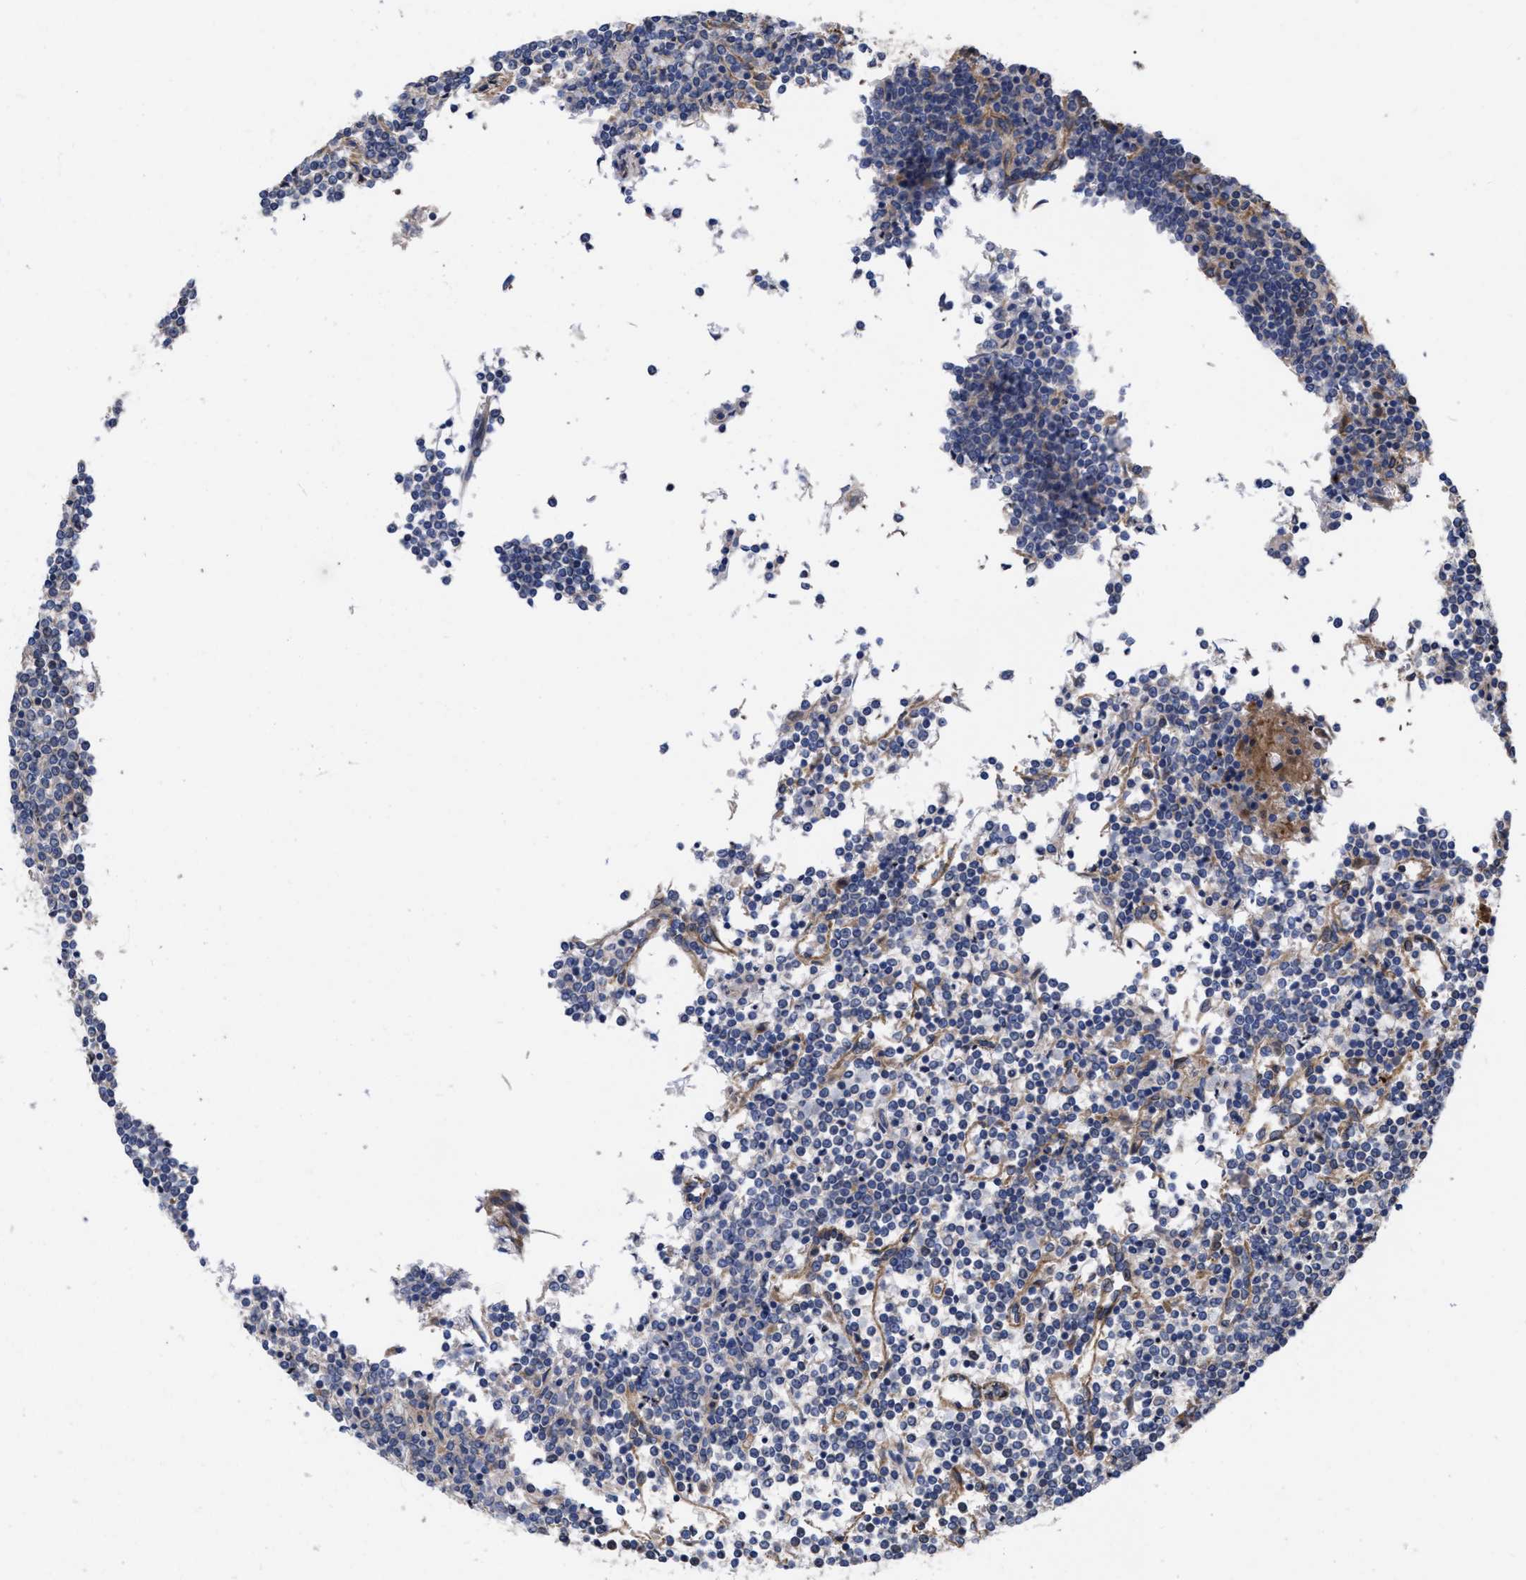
{"staining": {"intensity": "weak", "quantity": "<25%", "location": "cytoplasmic/membranous"}, "tissue": "lymphoma", "cell_type": "Tumor cells", "image_type": "cancer", "snomed": [{"axis": "morphology", "description": "Malignant lymphoma, non-Hodgkin's type, Low grade"}, {"axis": "topography", "description": "Spleen"}], "caption": "Malignant lymphoma, non-Hodgkin's type (low-grade) stained for a protein using IHC exhibits no staining tumor cells.", "gene": "MLST8", "patient": {"sex": "female", "age": 19}}